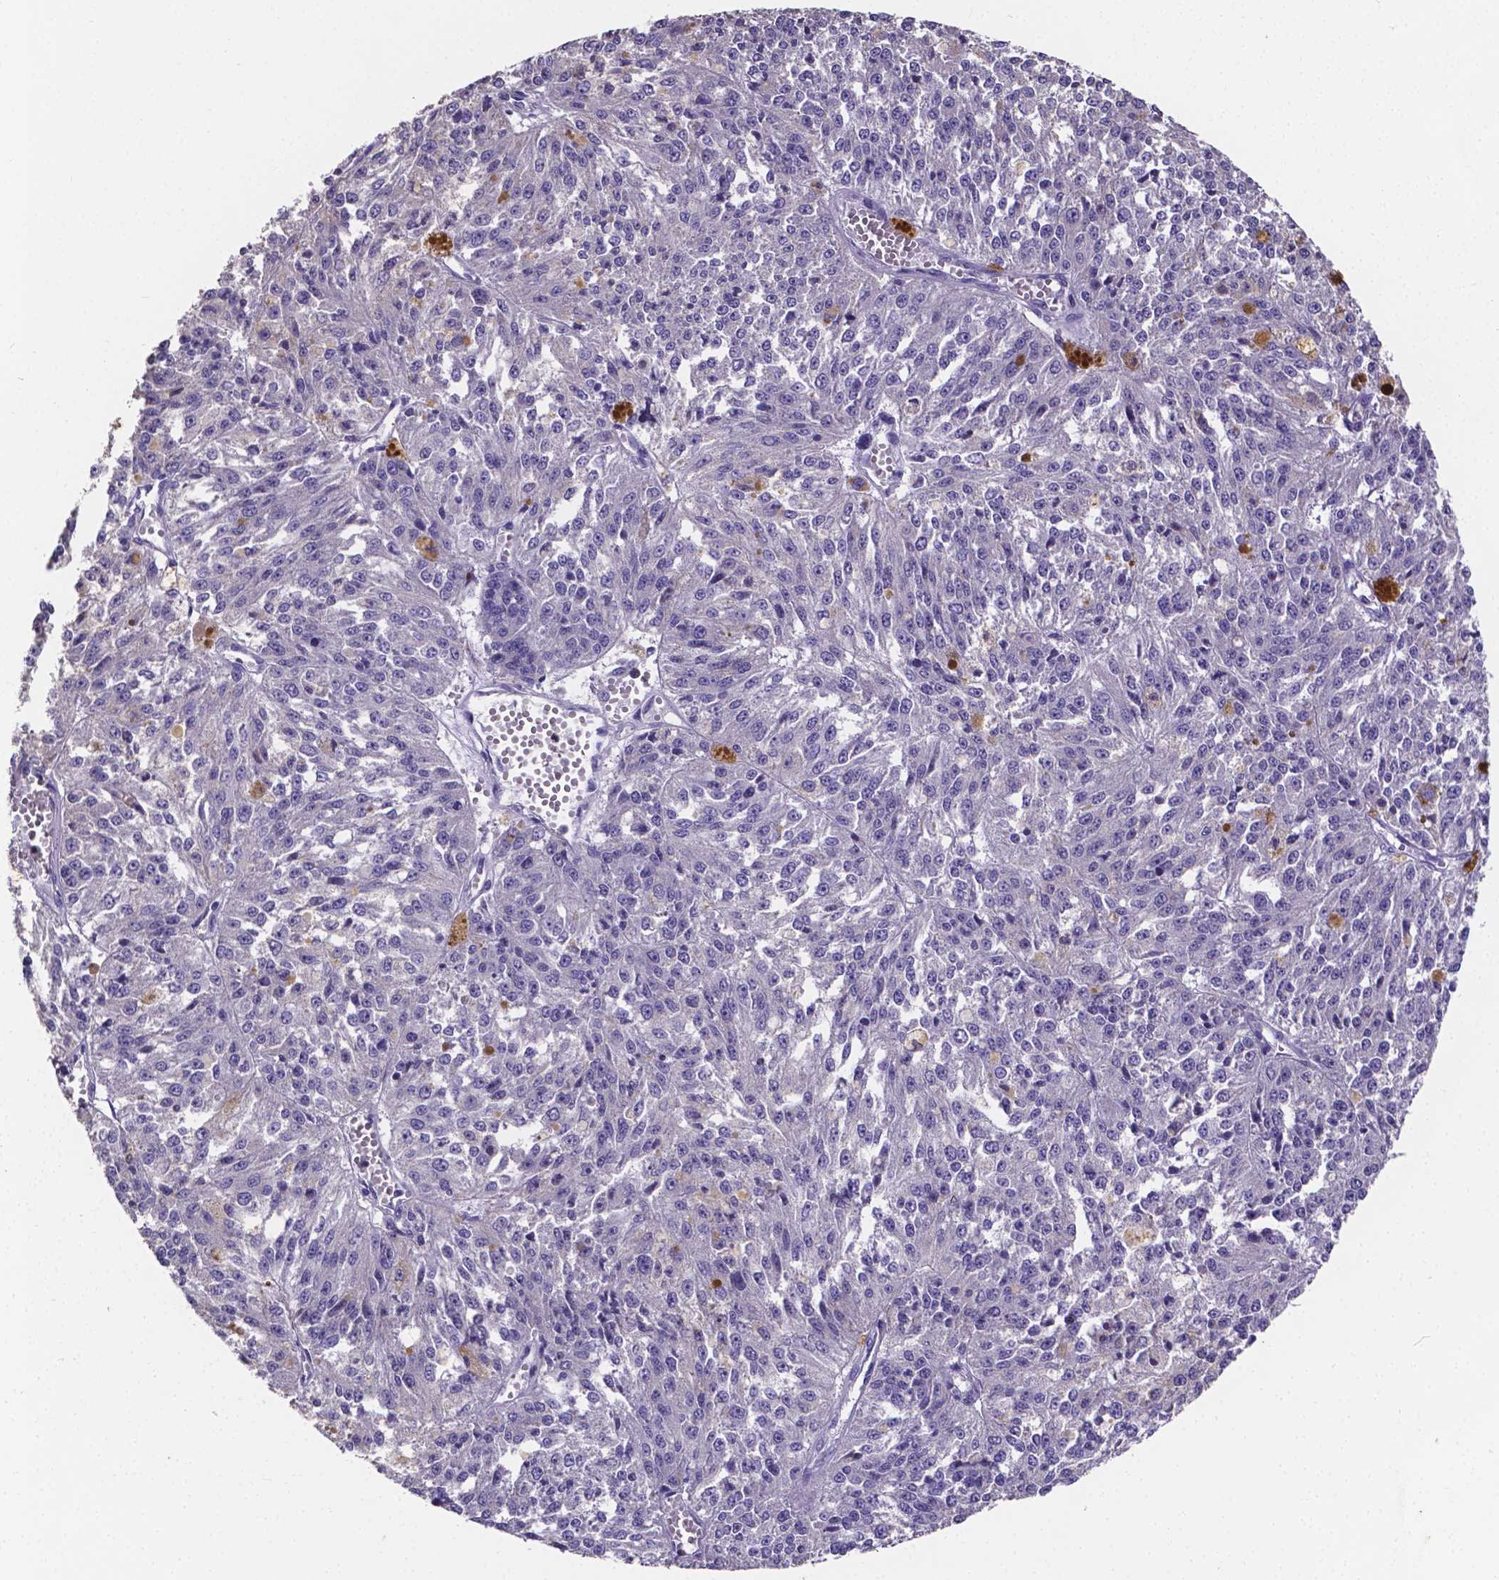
{"staining": {"intensity": "negative", "quantity": "none", "location": "none"}, "tissue": "melanoma", "cell_type": "Tumor cells", "image_type": "cancer", "snomed": [{"axis": "morphology", "description": "Malignant melanoma, Metastatic site"}, {"axis": "topography", "description": "Lymph node"}], "caption": "Immunohistochemistry micrograph of malignant melanoma (metastatic site) stained for a protein (brown), which displays no positivity in tumor cells.", "gene": "ATP6V1D", "patient": {"sex": "female", "age": 64}}